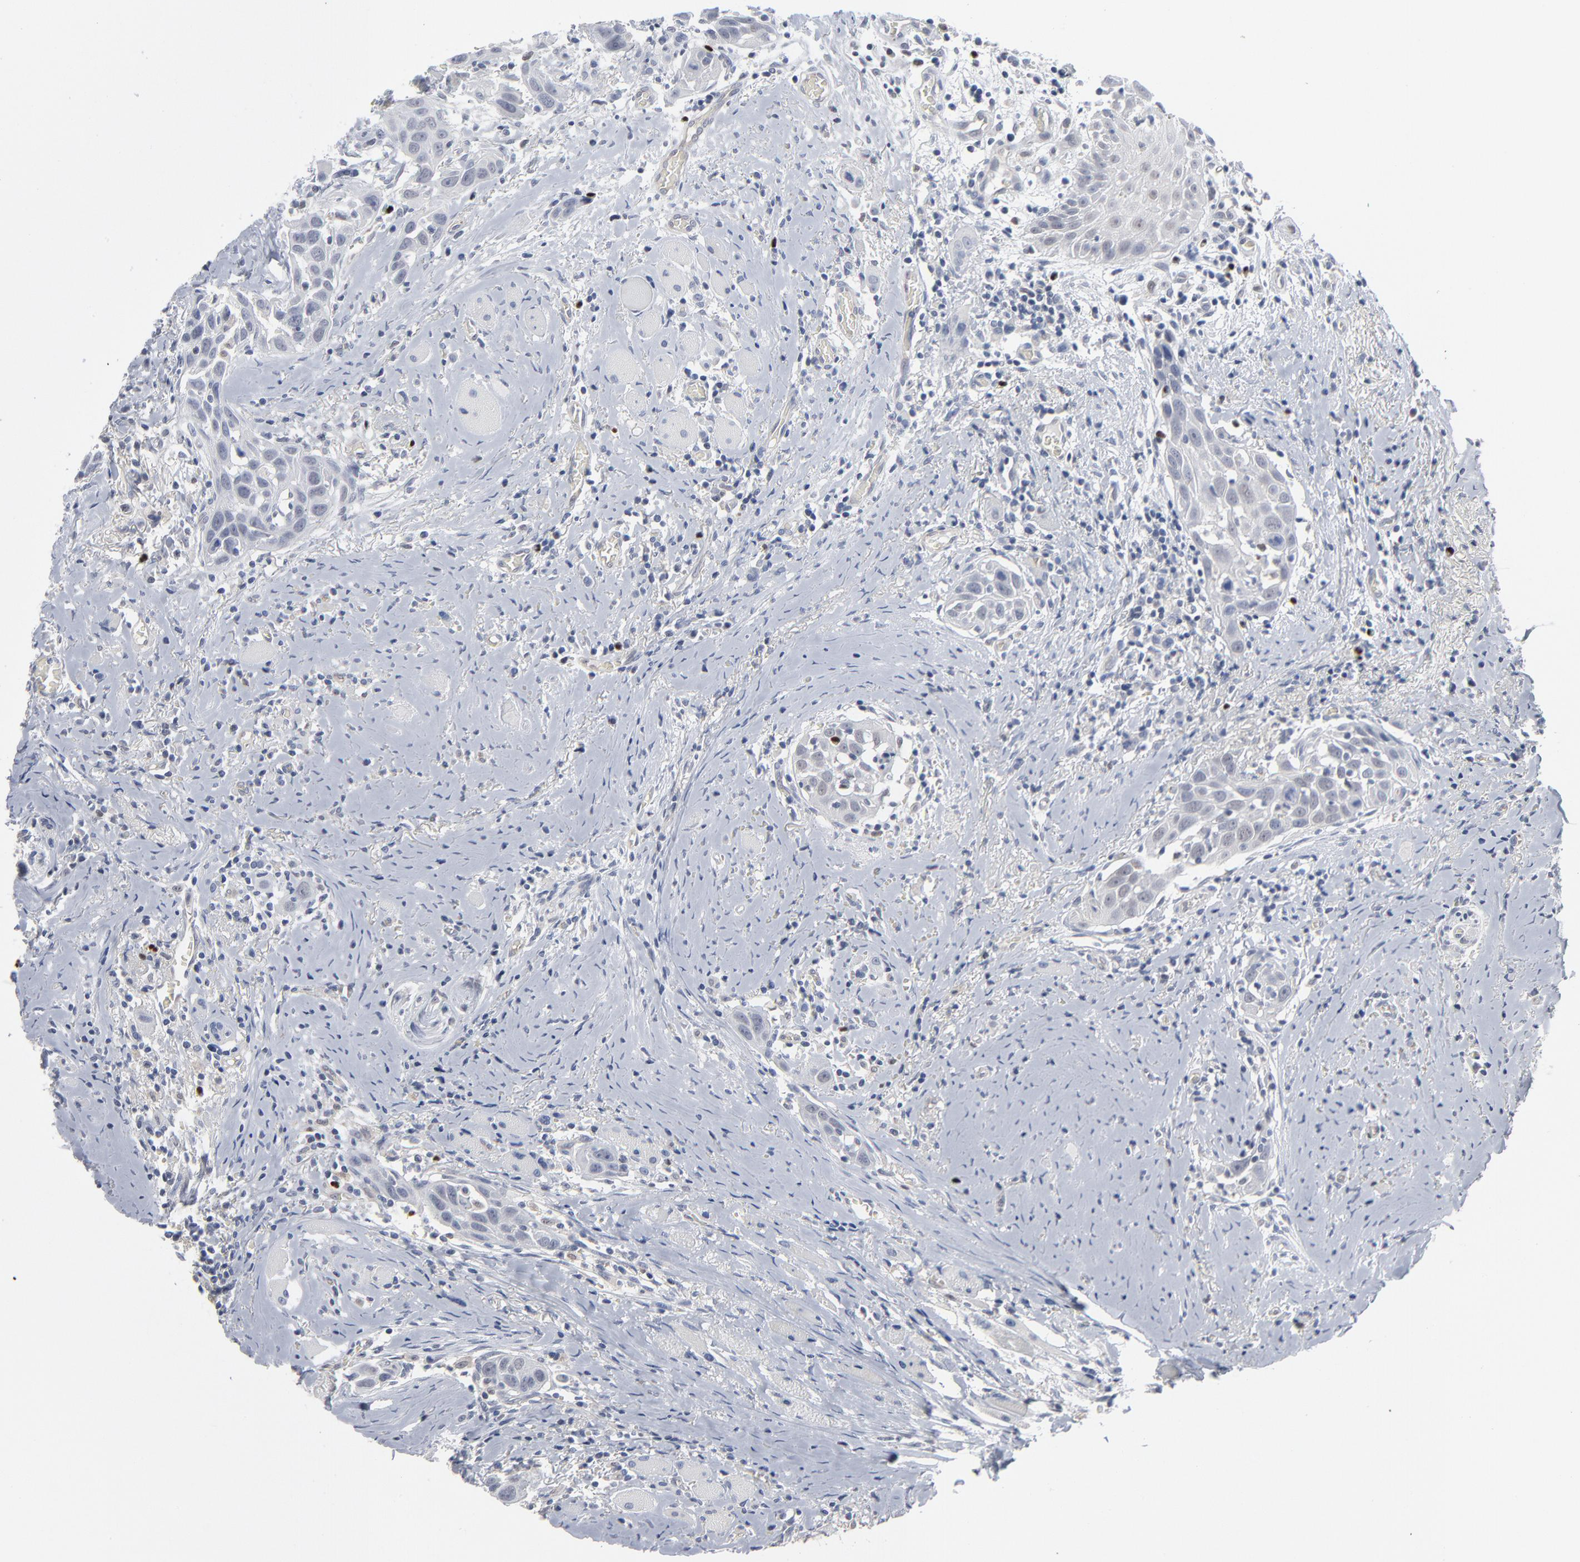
{"staining": {"intensity": "negative", "quantity": "none", "location": "none"}, "tissue": "head and neck cancer", "cell_type": "Tumor cells", "image_type": "cancer", "snomed": [{"axis": "morphology", "description": "Squamous cell carcinoma, NOS"}, {"axis": "topography", "description": "Oral tissue"}, {"axis": "topography", "description": "Head-Neck"}], "caption": "Squamous cell carcinoma (head and neck) stained for a protein using IHC shows no staining tumor cells.", "gene": "FOXN2", "patient": {"sex": "female", "age": 50}}